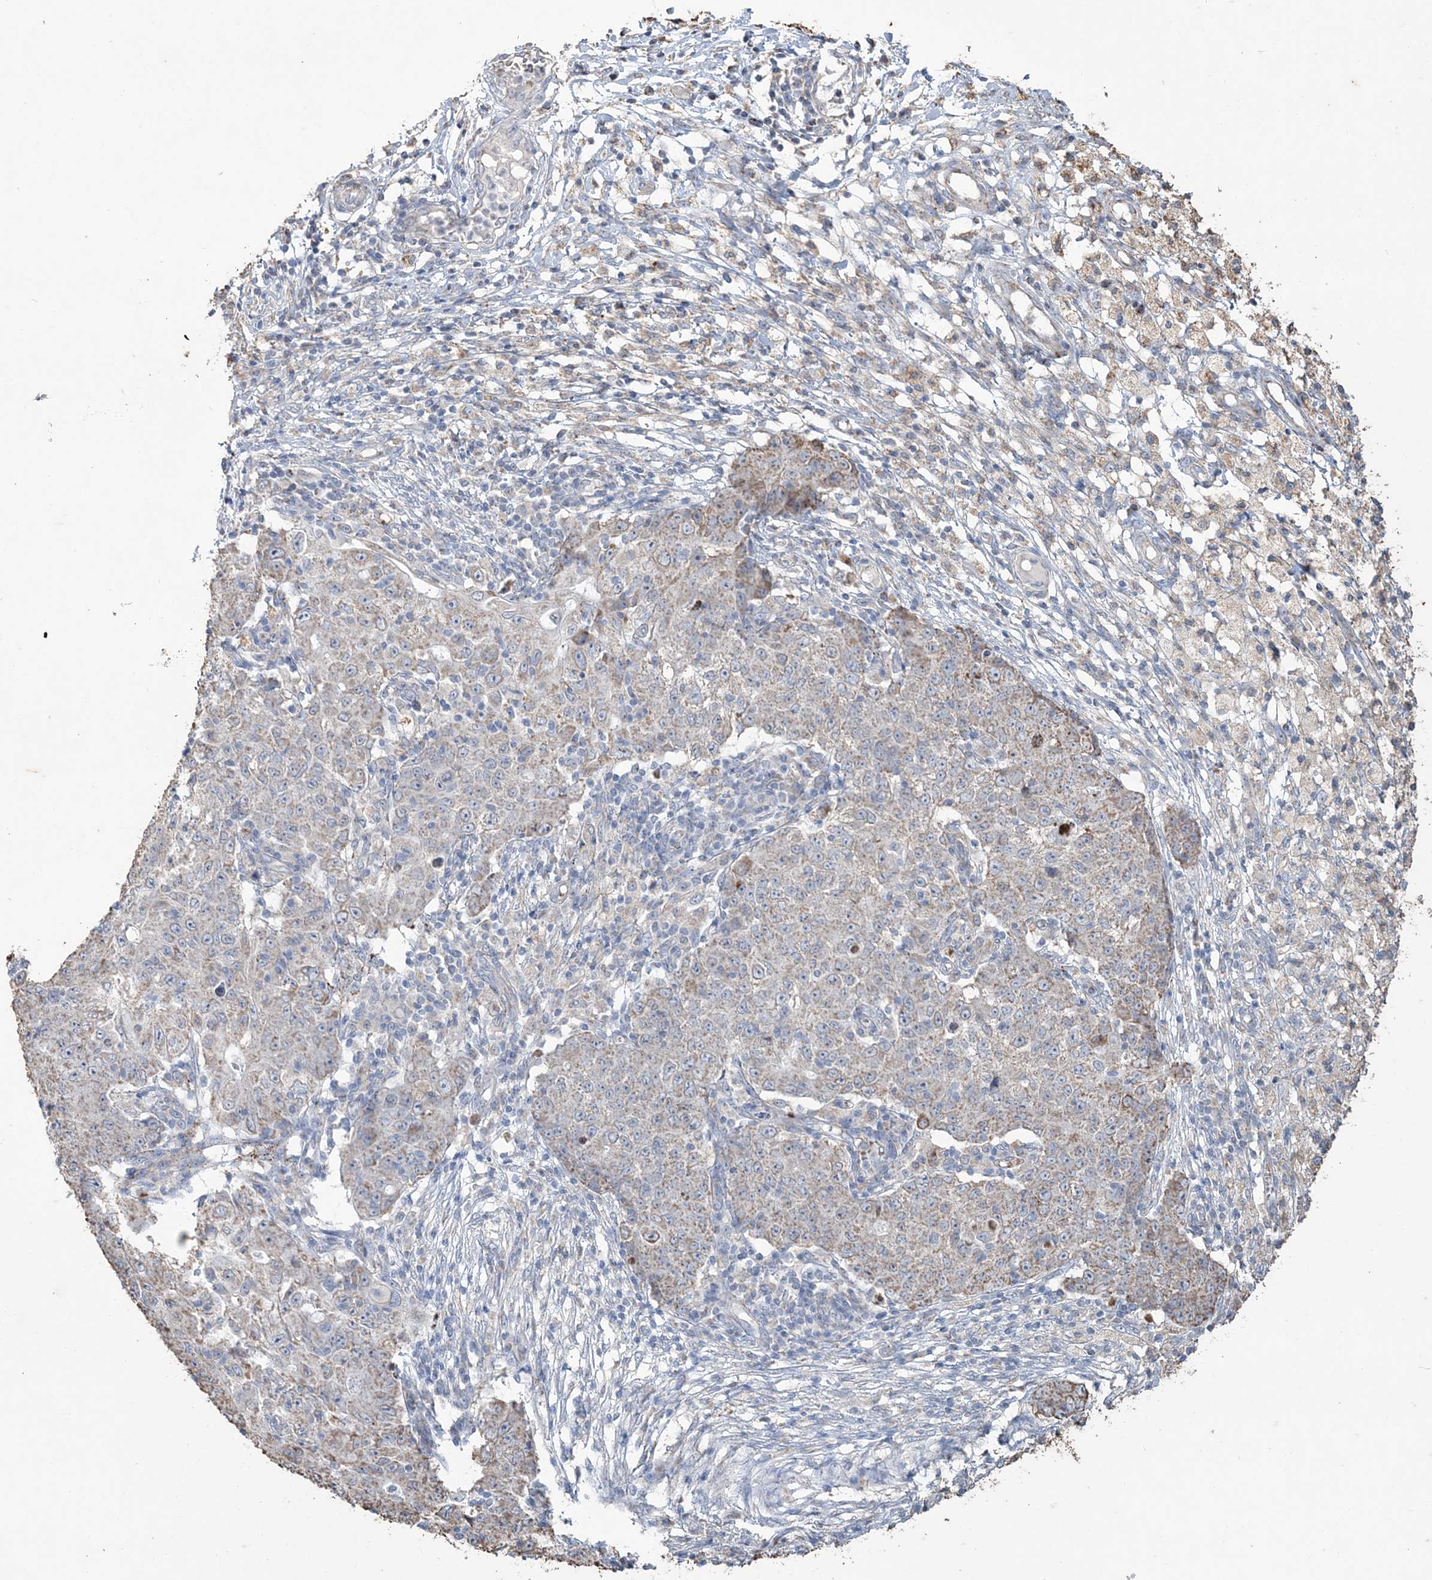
{"staining": {"intensity": "moderate", "quantity": "<25%", "location": "cytoplasmic/membranous"}, "tissue": "ovarian cancer", "cell_type": "Tumor cells", "image_type": "cancer", "snomed": [{"axis": "morphology", "description": "Carcinoma, endometroid"}, {"axis": "topography", "description": "Ovary"}], "caption": "Human ovarian cancer (endometroid carcinoma) stained for a protein (brown) demonstrates moderate cytoplasmic/membranous positive staining in approximately <25% of tumor cells.", "gene": "SFMBT2", "patient": {"sex": "female", "age": 42}}